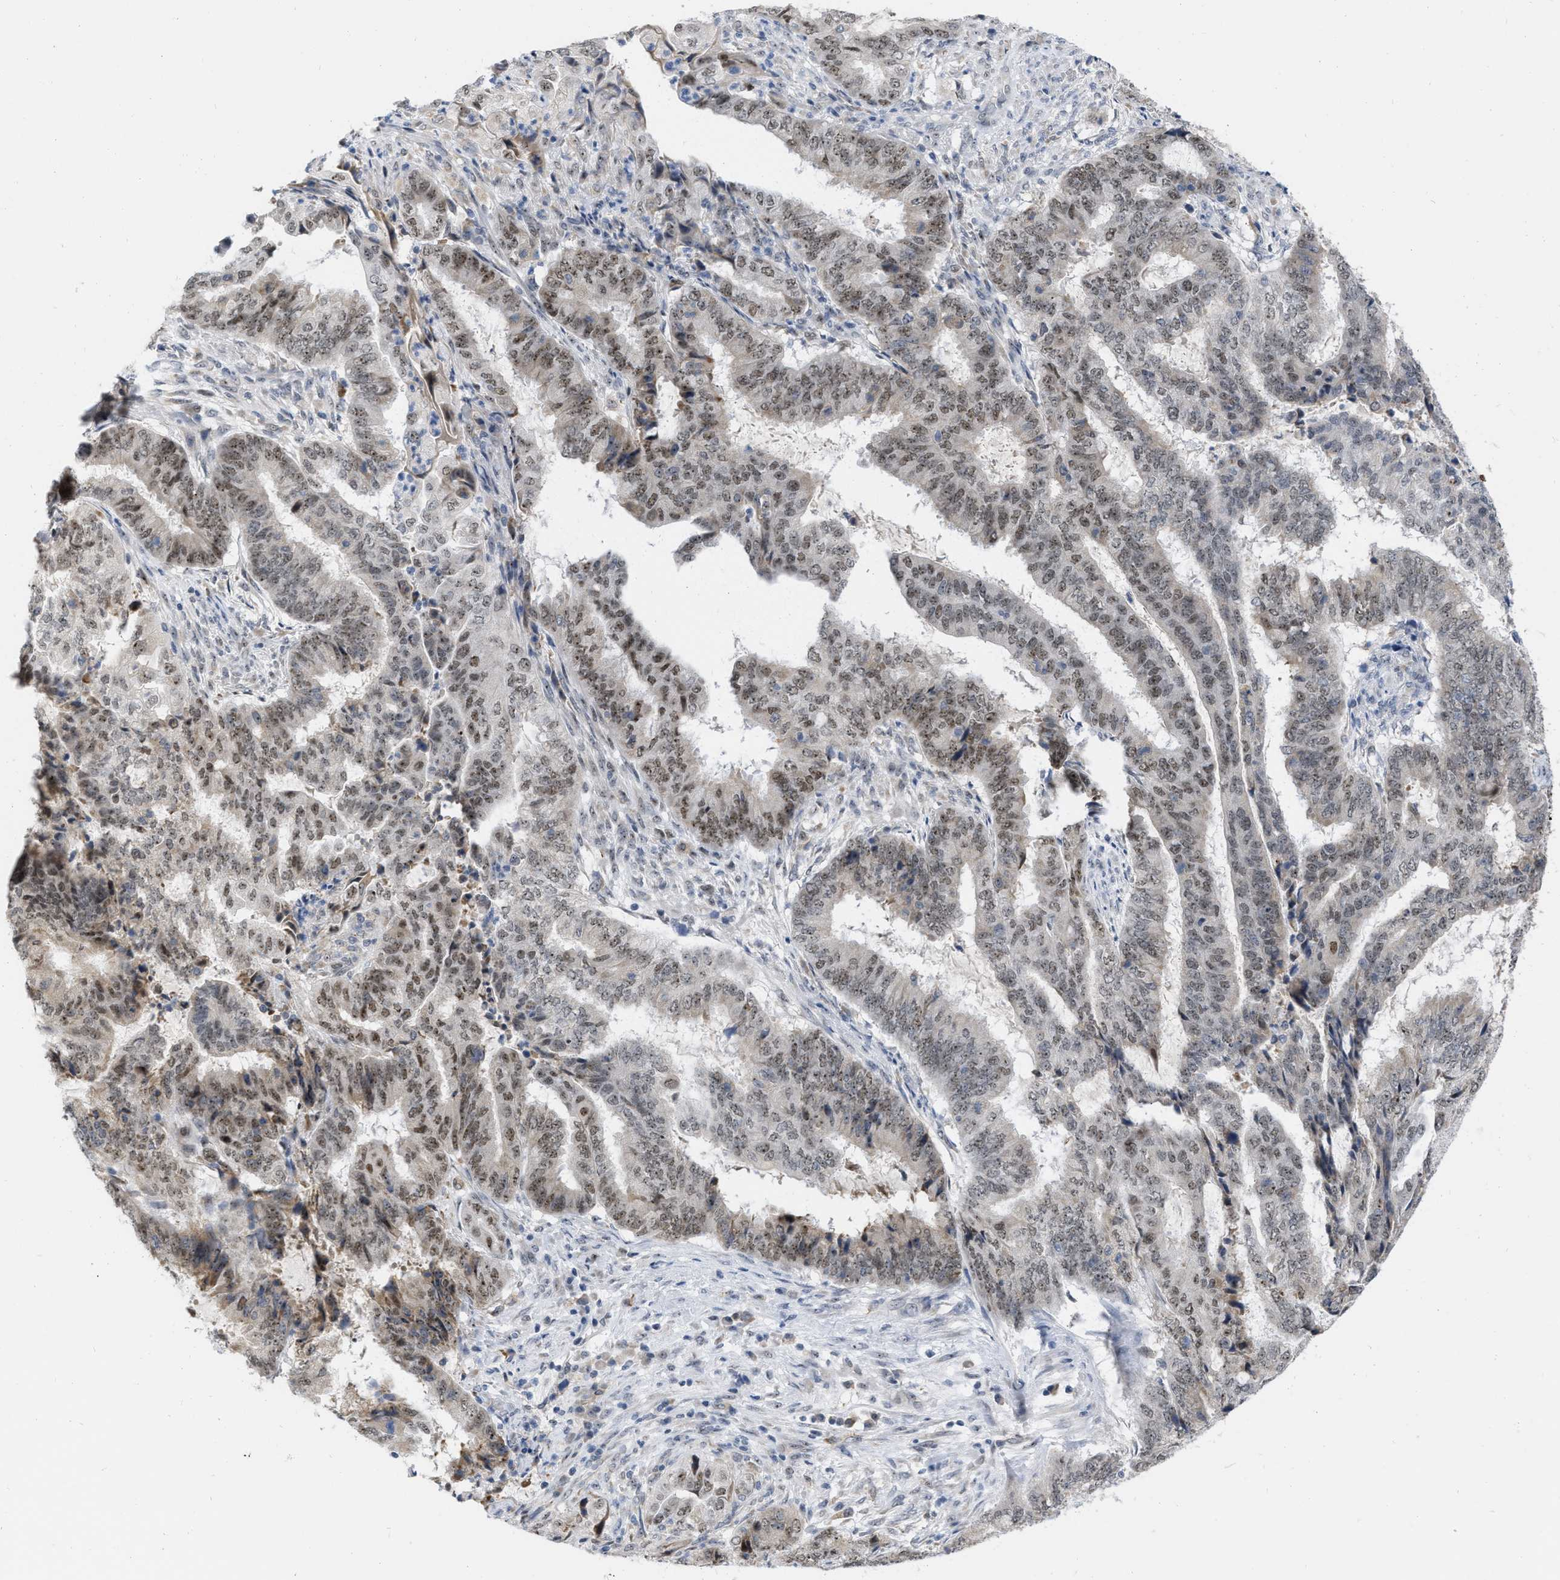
{"staining": {"intensity": "moderate", "quantity": ">75%", "location": "nuclear"}, "tissue": "endometrial cancer", "cell_type": "Tumor cells", "image_type": "cancer", "snomed": [{"axis": "morphology", "description": "Adenocarcinoma, NOS"}, {"axis": "topography", "description": "Endometrium"}], "caption": "This image shows immunohistochemistry (IHC) staining of human adenocarcinoma (endometrial), with medium moderate nuclear staining in approximately >75% of tumor cells.", "gene": "ELAC2", "patient": {"sex": "female", "age": 51}}